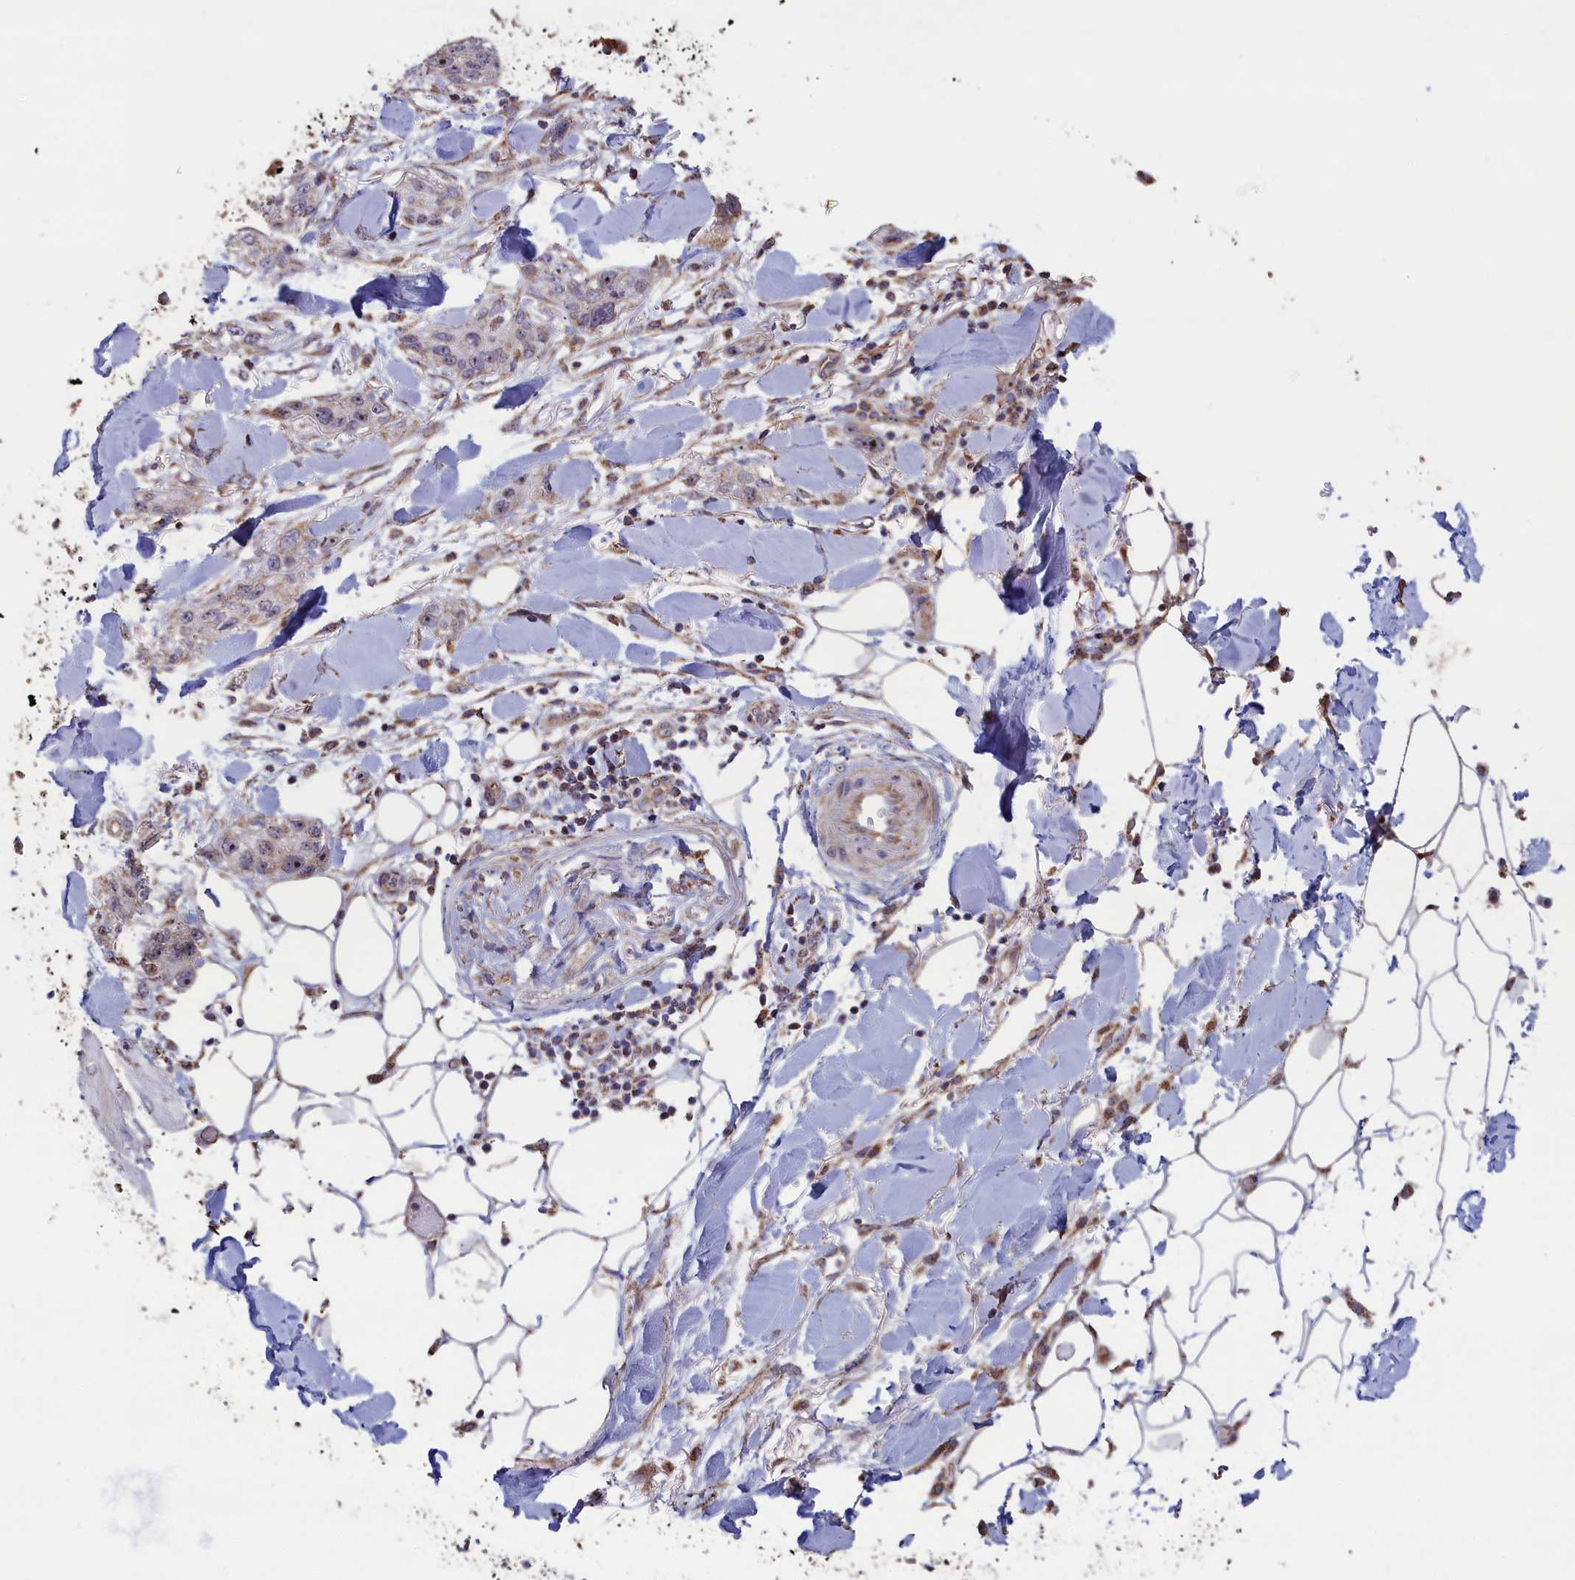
{"staining": {"intensity": "weak", "quantity": "<25%", "location": "nuclear"}, "tissue": "skin cancer", "cell_type": "Tumor cells", "image_type": "cancer", "snomed": [{"axis": "morphology", "description": "Normal tissue, NOS"}, {"axis": "morphology", "description": "Squamous cell carcinoma, NOS"}, {"axis": "topography", "description": "Skin"}], "caption": "Immunohistochemical staining of skin squamous cell carcinoma reveals no significant positivity in tumor cells.", "gene": "ZNF816", "patient": {"sex": "male", "age": 72}}